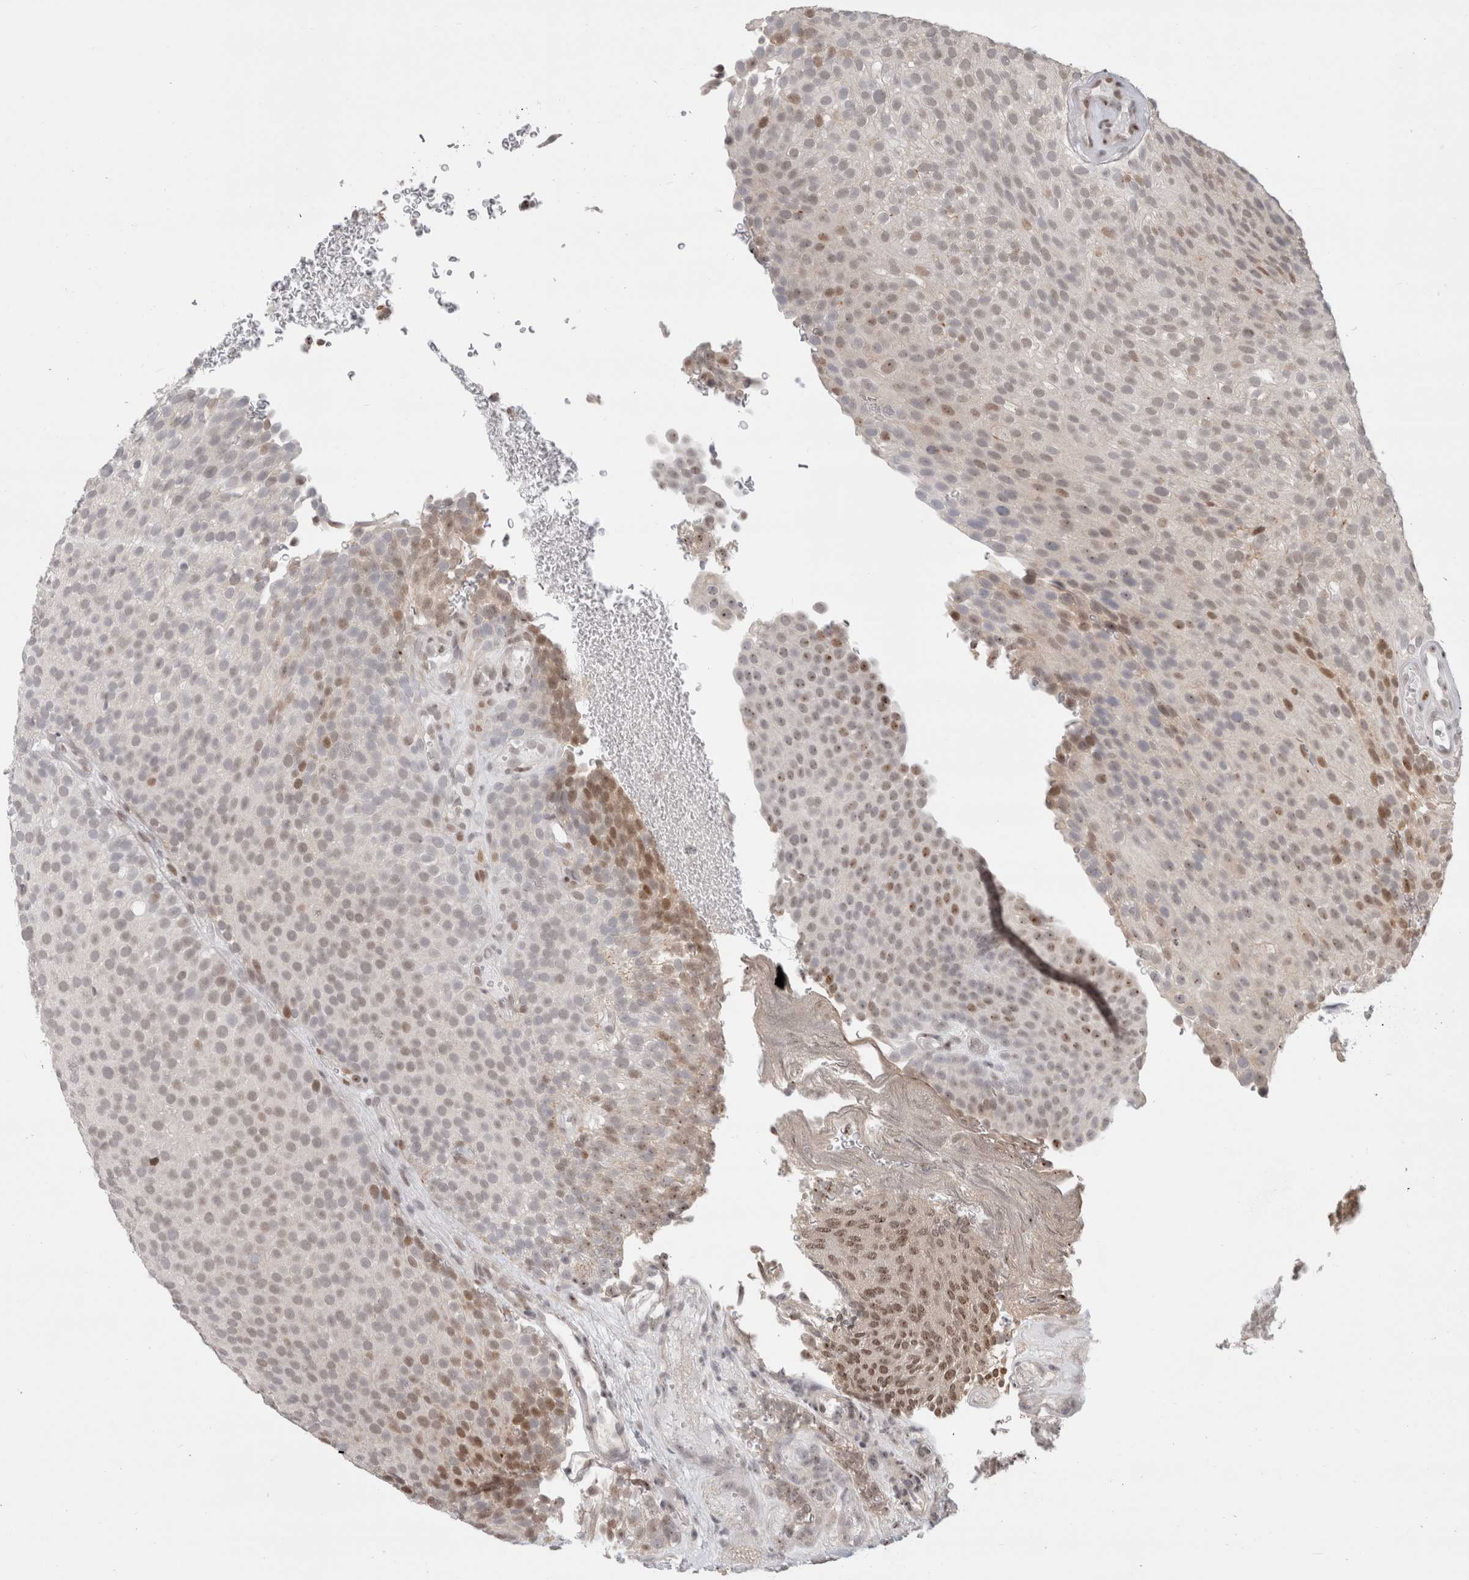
{"staining": {"intensity": "moderate", "quantity": "<25%", "location": "nuclear"}, "tissue": "urothelial cancer", "cell_type": "Tumor cells", "image_type": "cancer", "snomed": [{"axis": "morphology", "description": "Urothelial carcinoma, Low grade"}, {"axis": "topography", "description": "Urinary bladder"}], "caption": "Human urothelial carcinoma (low-grade) stained for a protein (brown) exhibits moderate nuclear positive positivity in approximately <25% of tumor cells.", "gene": "SENP6", "patient": {"sex": "male", "age": 78}}